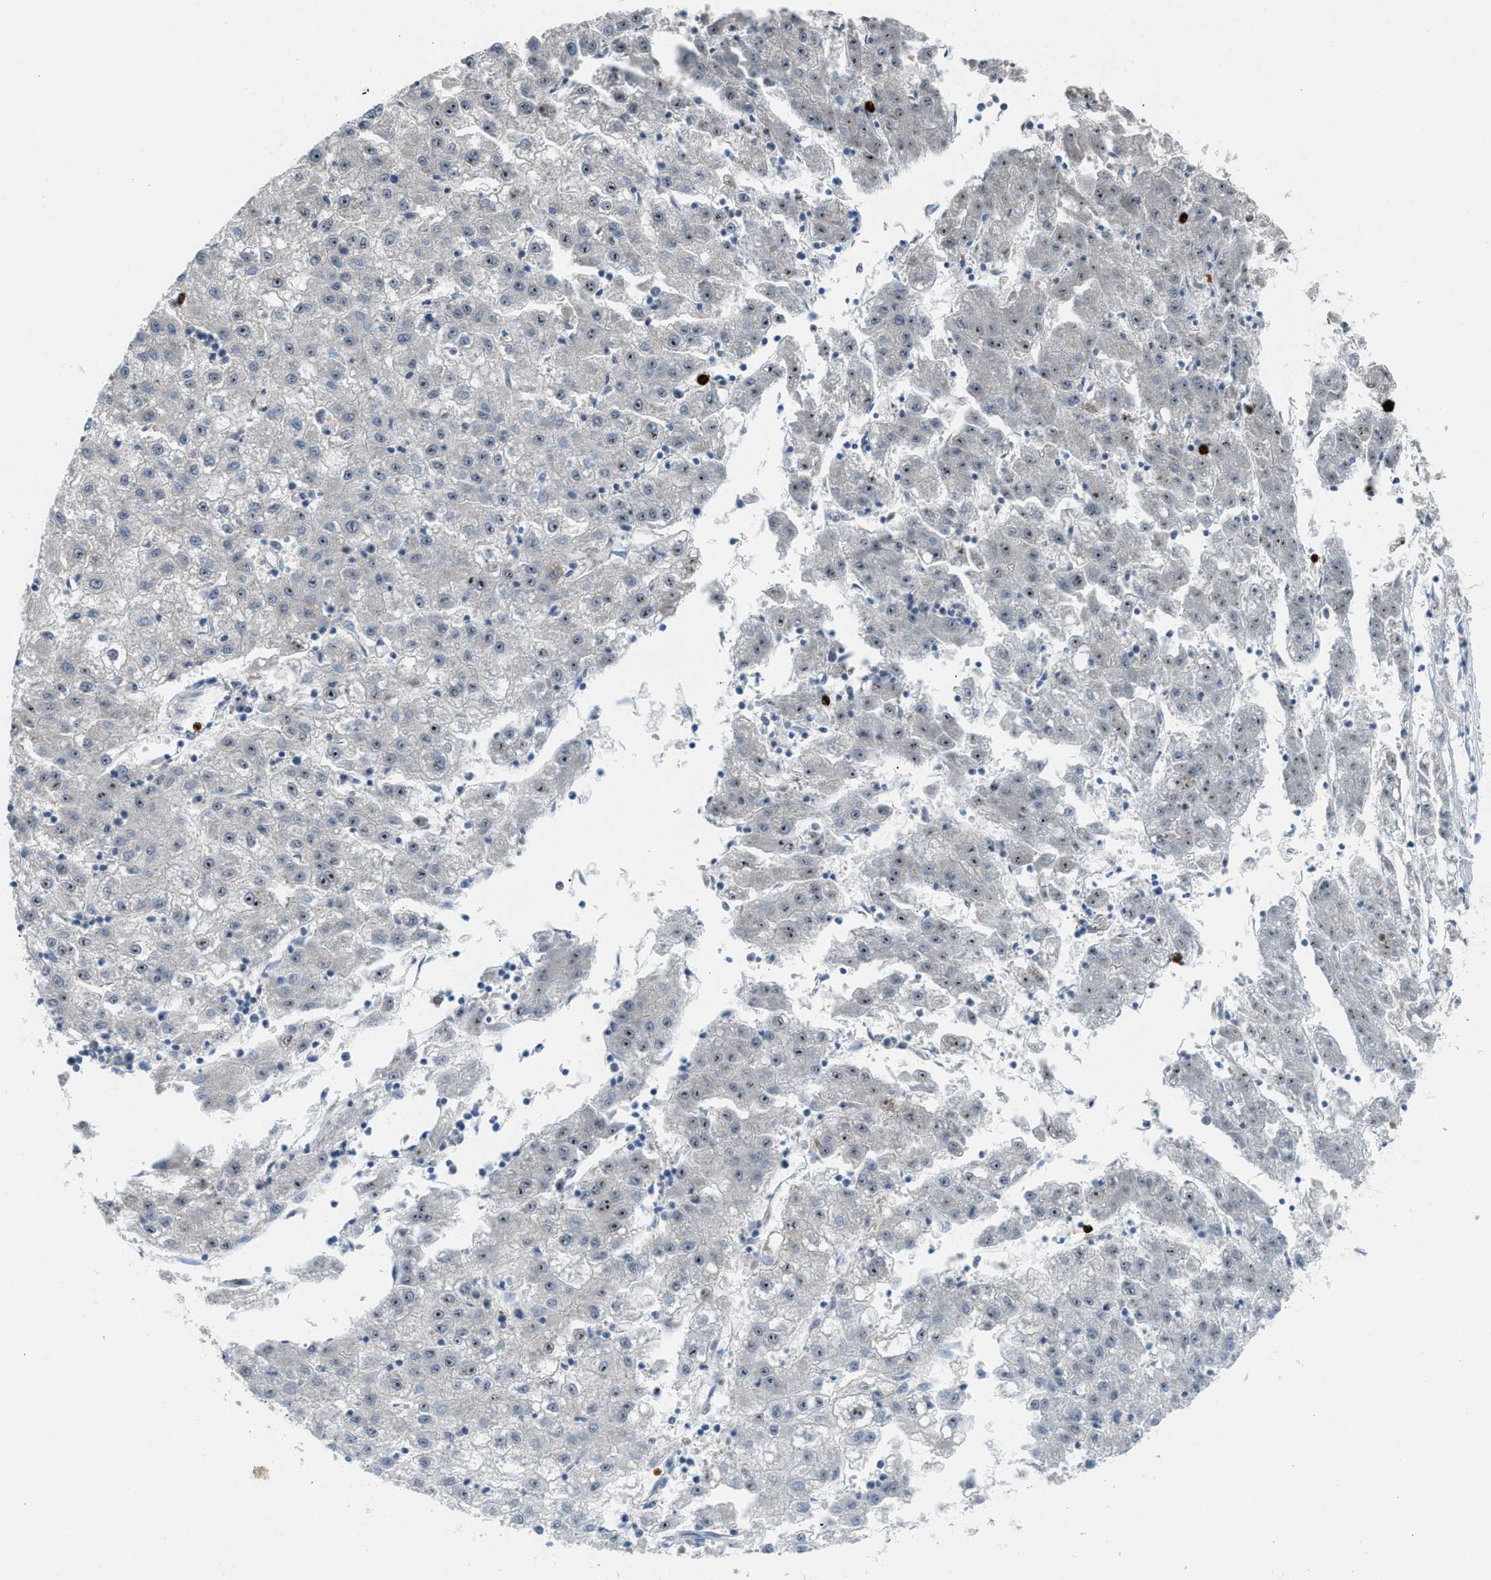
{"staining": {"intensity": "moderate", "quantity": "25%-75%", "location": "nuclear"}, "tissue": "liver cancer", "cell_type": "Tumor cells", "image_type": "cancer", "snomed": [{"axis": "morphology", "description": "Carcinoma, Hepatocellular, NOS"}, {"axis": "topography", "description": "Liver"}], "caption": "Immunohistochemical staining of human liver hepatocellular carcinoma displays moderate nuclear protein positivity in approximately 25%-75% of tumor cells. (brown staining indicates protein expression, while blue staining denotes nuclei).", "gene": "TPH1", "patient": {"sex": "male", "age": 72}}